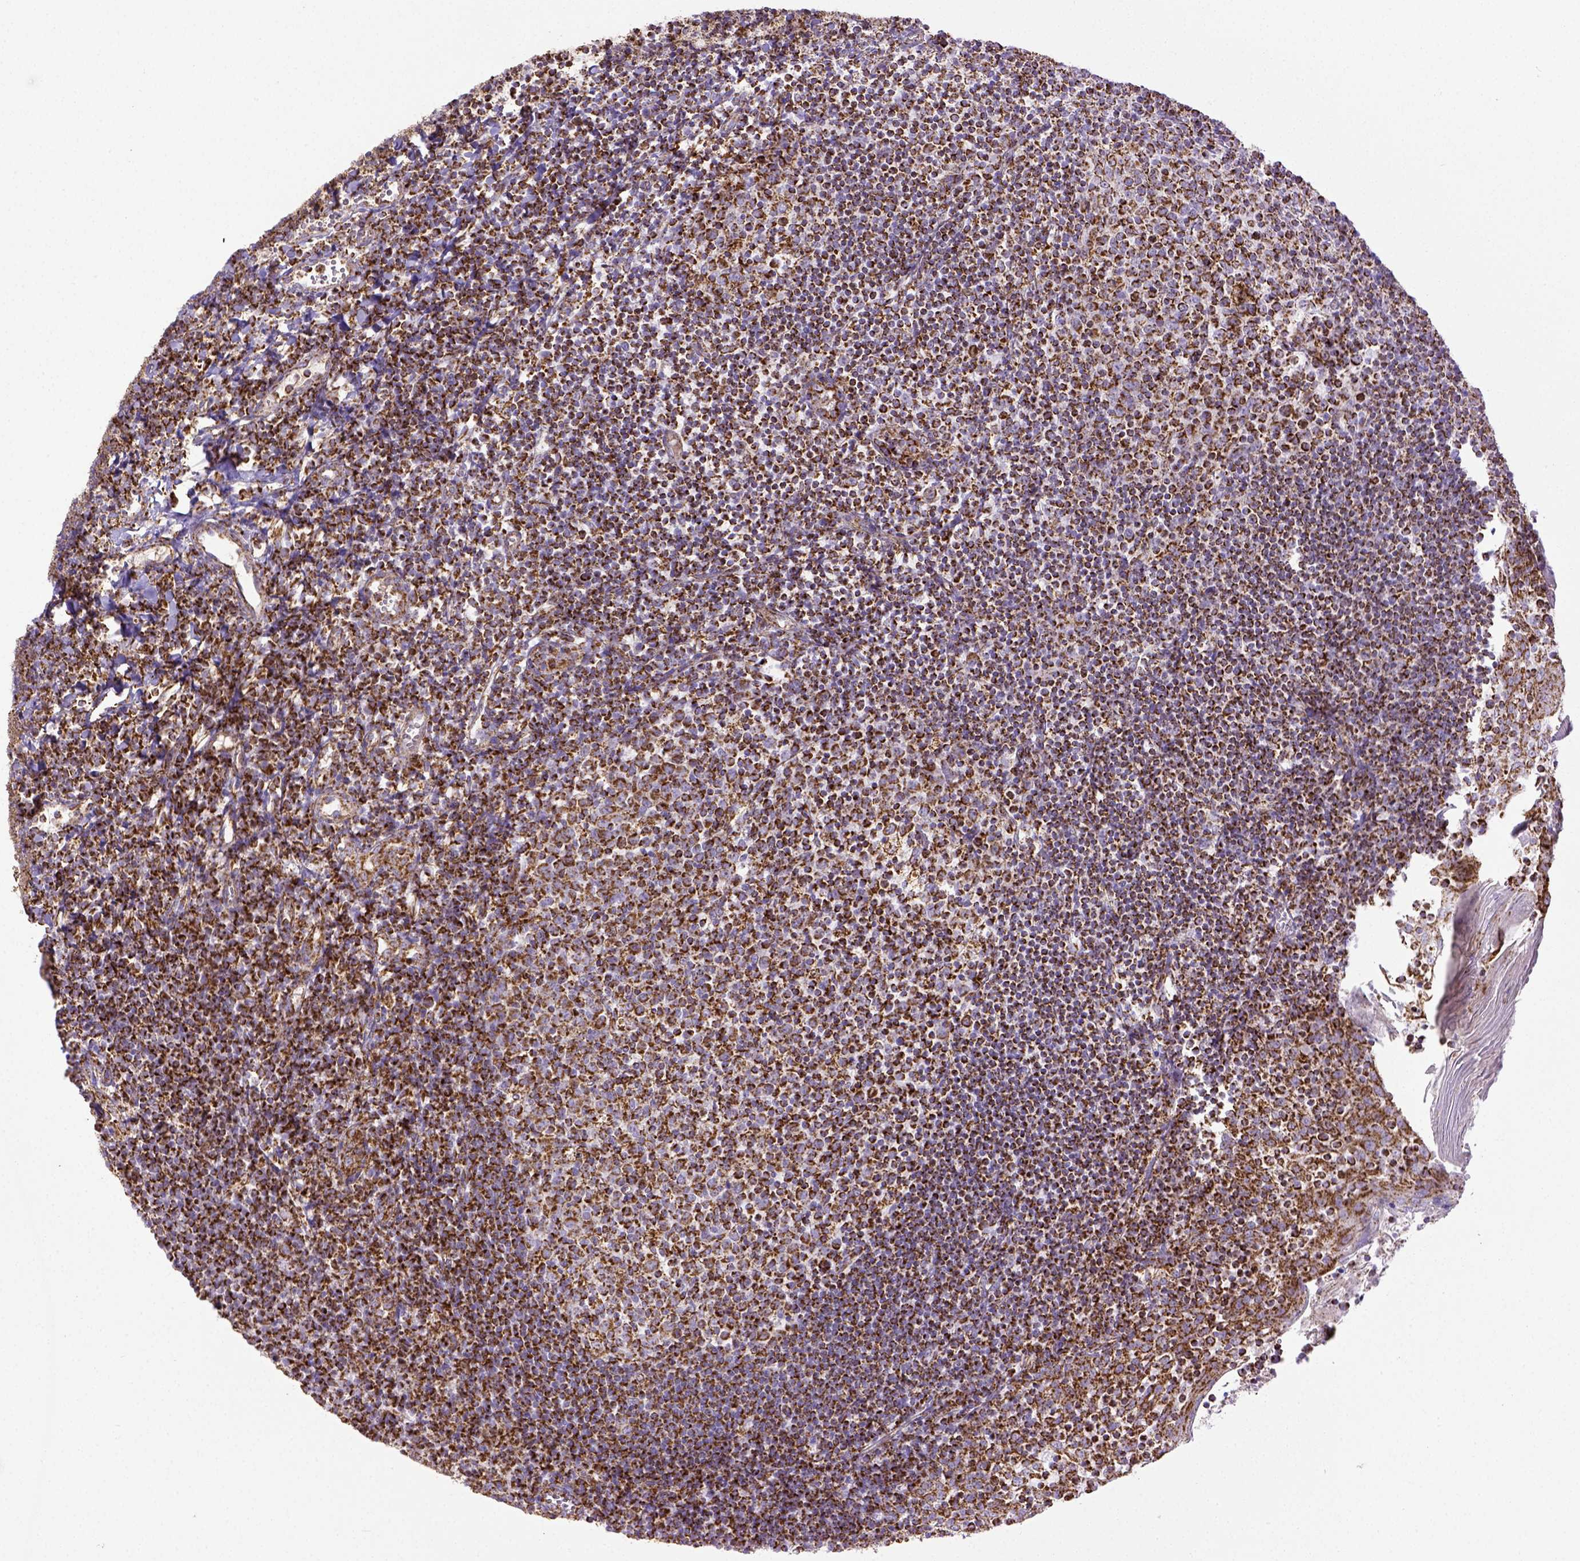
{"staining": {"intensity": "strong", "quantity": ">75%", "location": "cytoplasmic/membranous"}, "tissue": "lymph node", "cell_type": "Germinal center cells", "image_type": "normal", "snomed": [{"axis": "morphology", "description": "Normal tissue, NOS"}, {"axis": "topography", "description": "Lymph node"}], "caption": "Protein staining of benign lymph node reveals strong cytoplasmic/membranous expression in about >75% of germinal center cells.", "gene": "MT", "patient": {"sex": "female", "age": 21}}